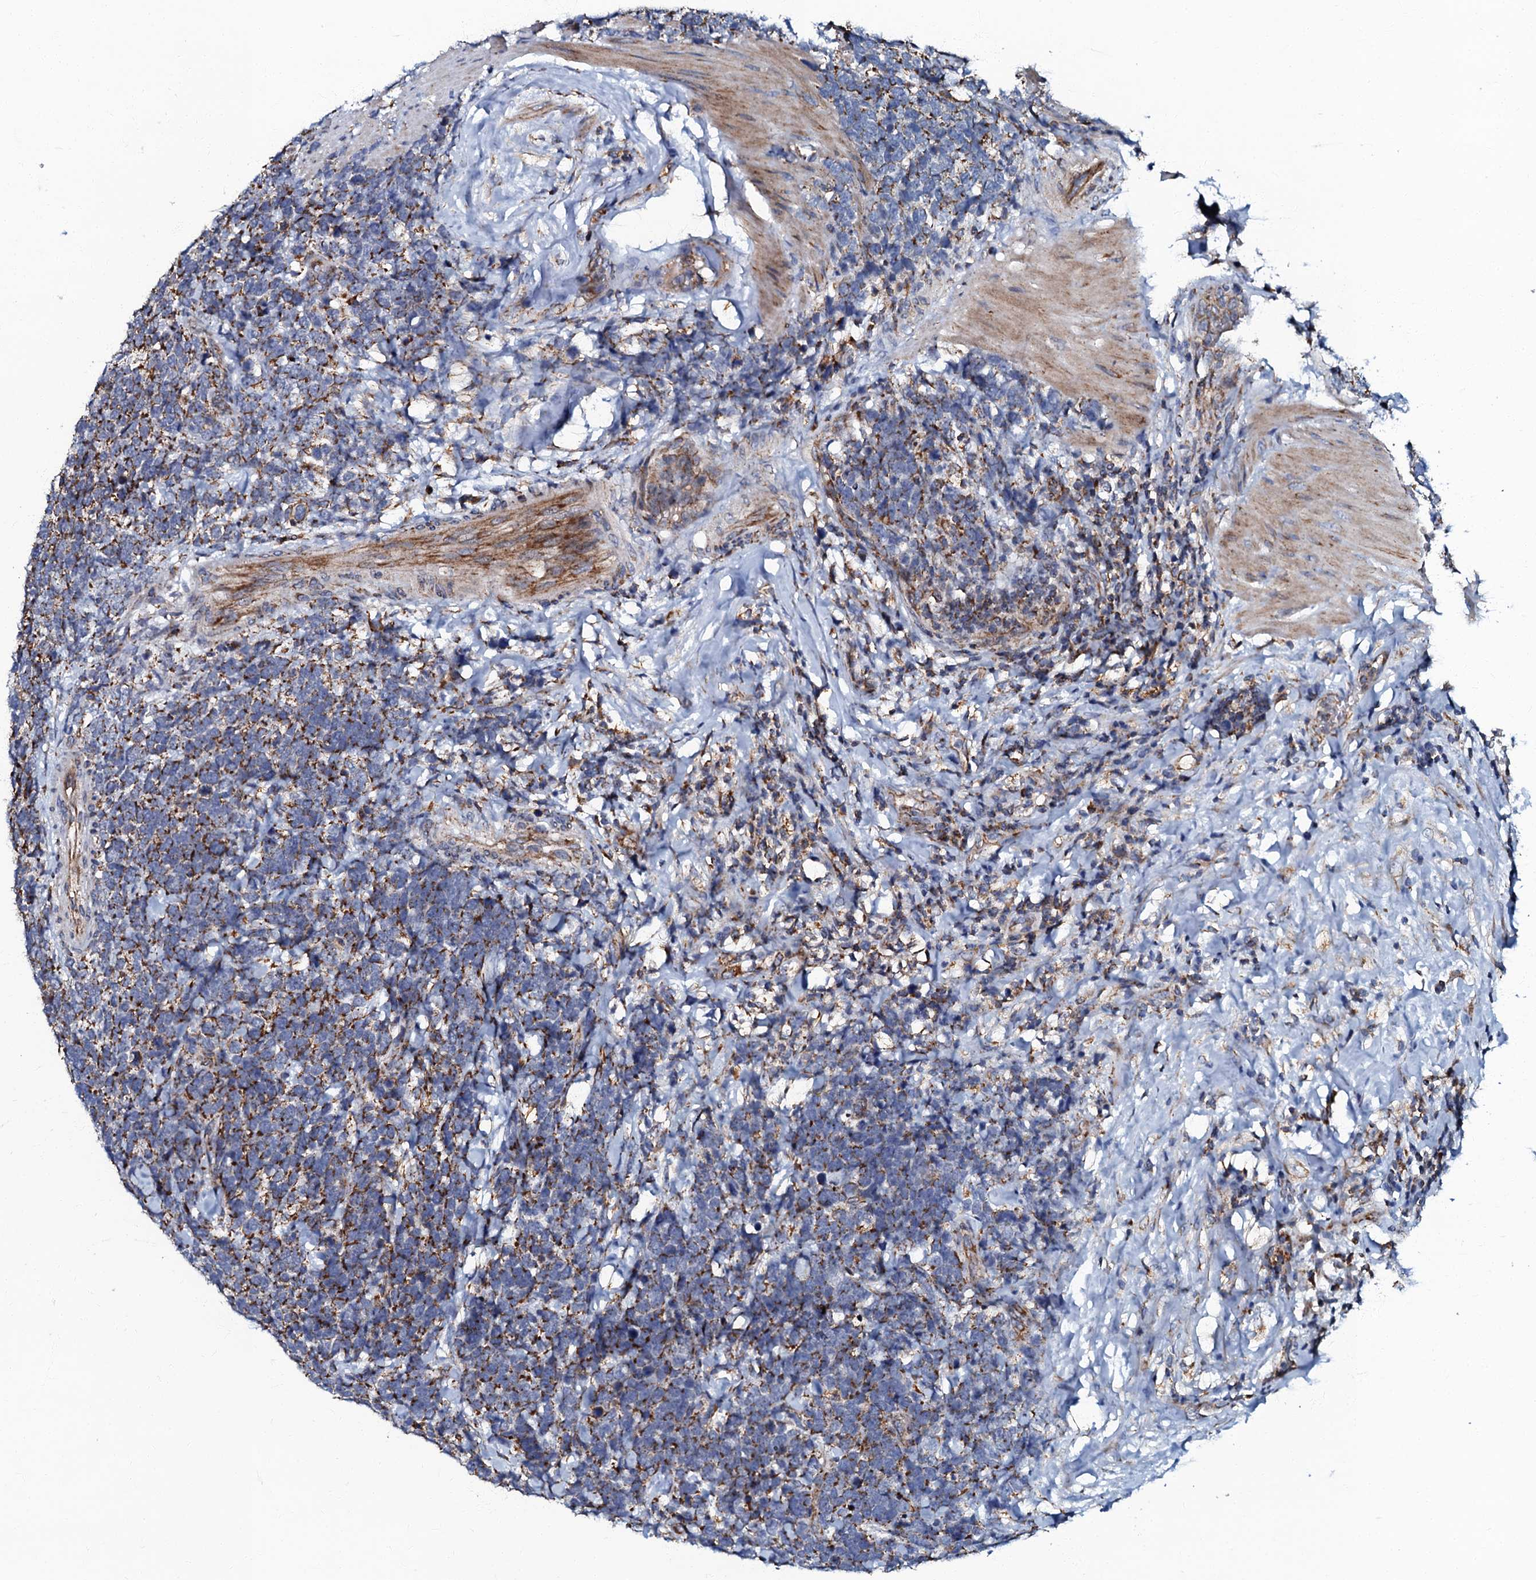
{"staining": {"intensity": "strong", "quantity": ">75%", "location": "cytoplasmic/membranous"}, "tissue": "urothelial cancer", "cell_type": "Tumor cells", "image_type": "cancer", "snomed": [{"axis": "morphology", "description": "Urothelial carcinoma, High grade"}, {"axis": "topography", "description": "Urinary bladder"}], "caption": "The micrograph exhibits immunohistochemical staining of urothelial cancer. There is strong cytoplasmic/membranous positivity is identified in approximately >75% of tumor cells.", "gene": "NDUFA12", "patient": {"sex": "female", "age": 82}}